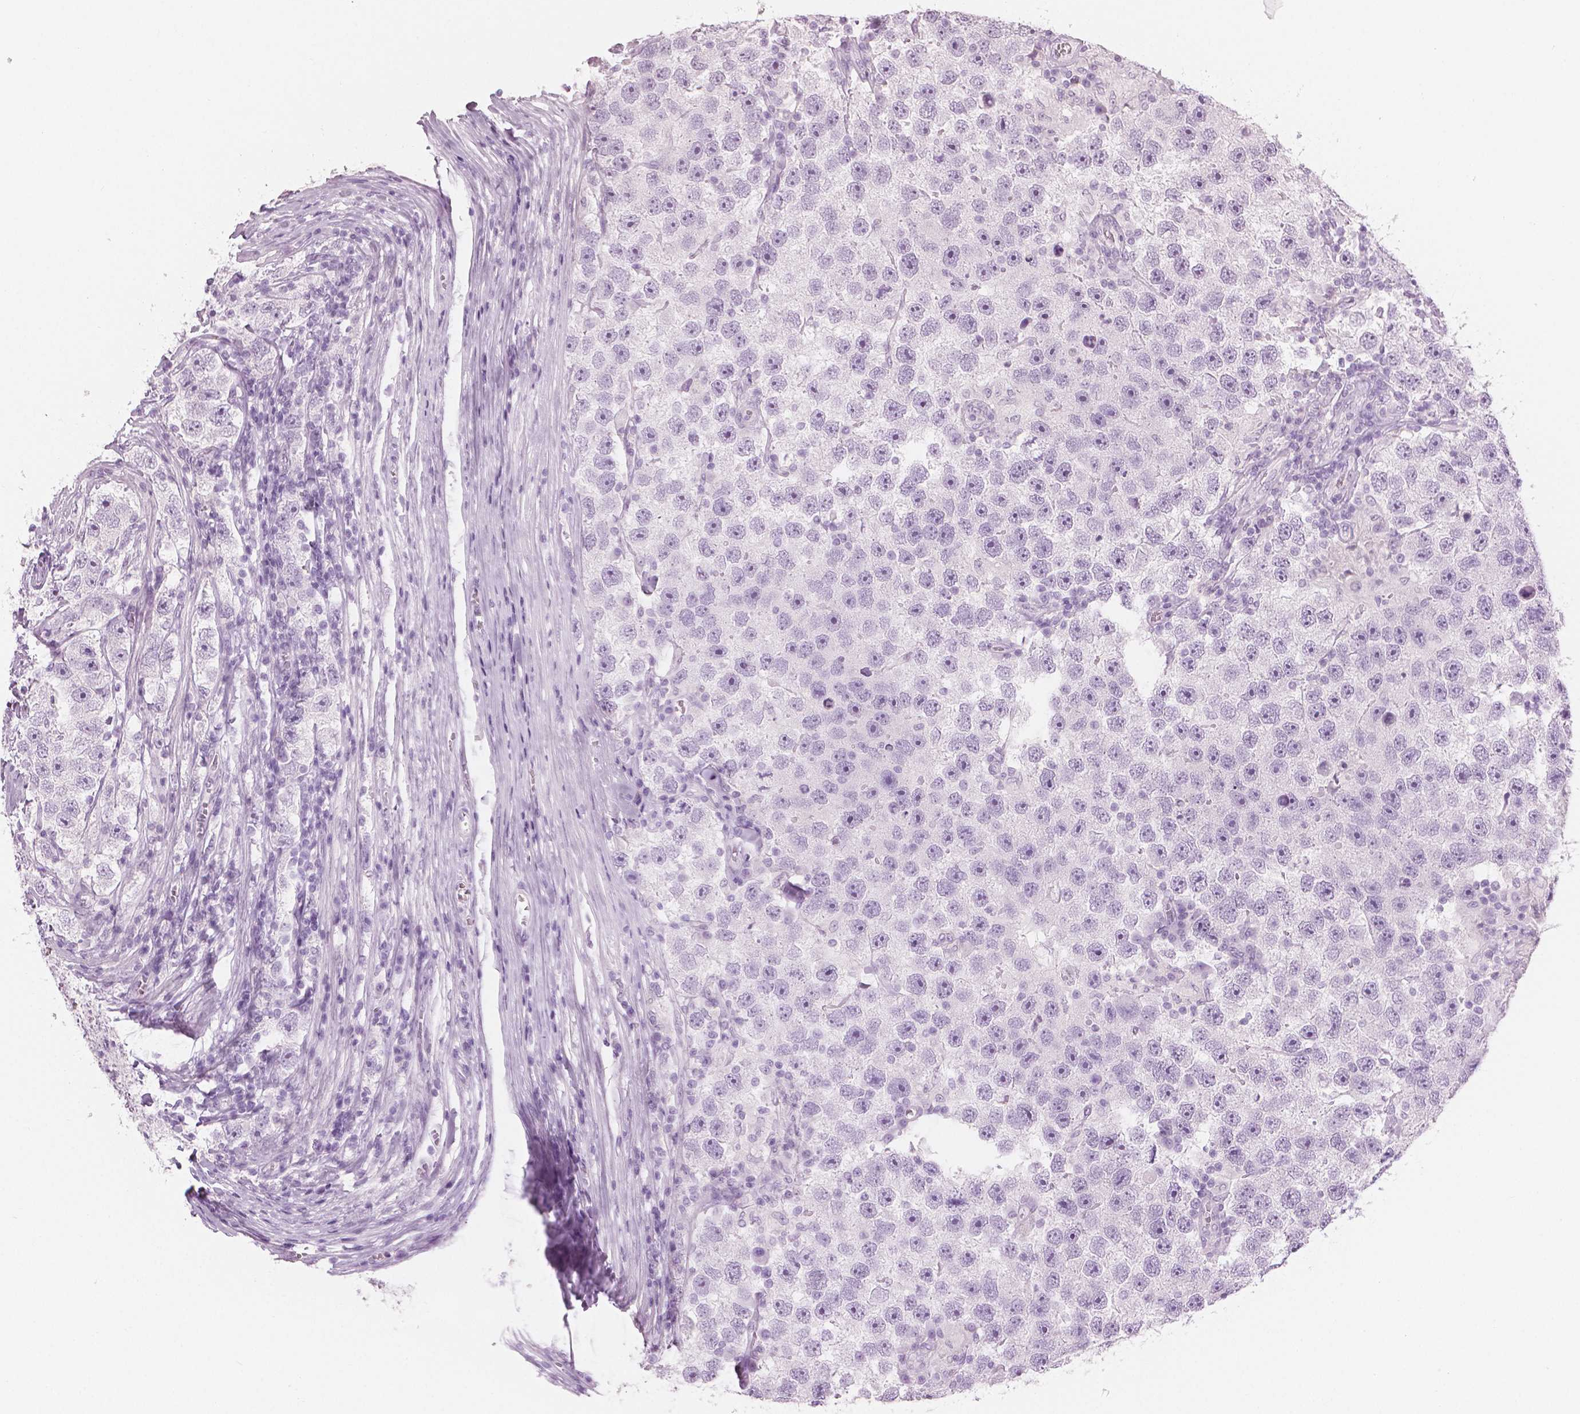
{"staining": {"intensity": "moderate", "quantity": "<25%", "location": "nuclear"}, "tissue": "testis cancer", "cell_type": "Tumor cells", "image_type": "cancer", "snomed": [{"axis": "morphology", "description": "Seminoma, NOS"}, {"axis": "topography", "description": "Testis"}], "caption": "This image reveals IHC staining of testis cancer, with low moderate nuclear expression in about <25% of tumor cells.", "gene": "PLIN4", "patient": {"sex": "male", "age": 26}}